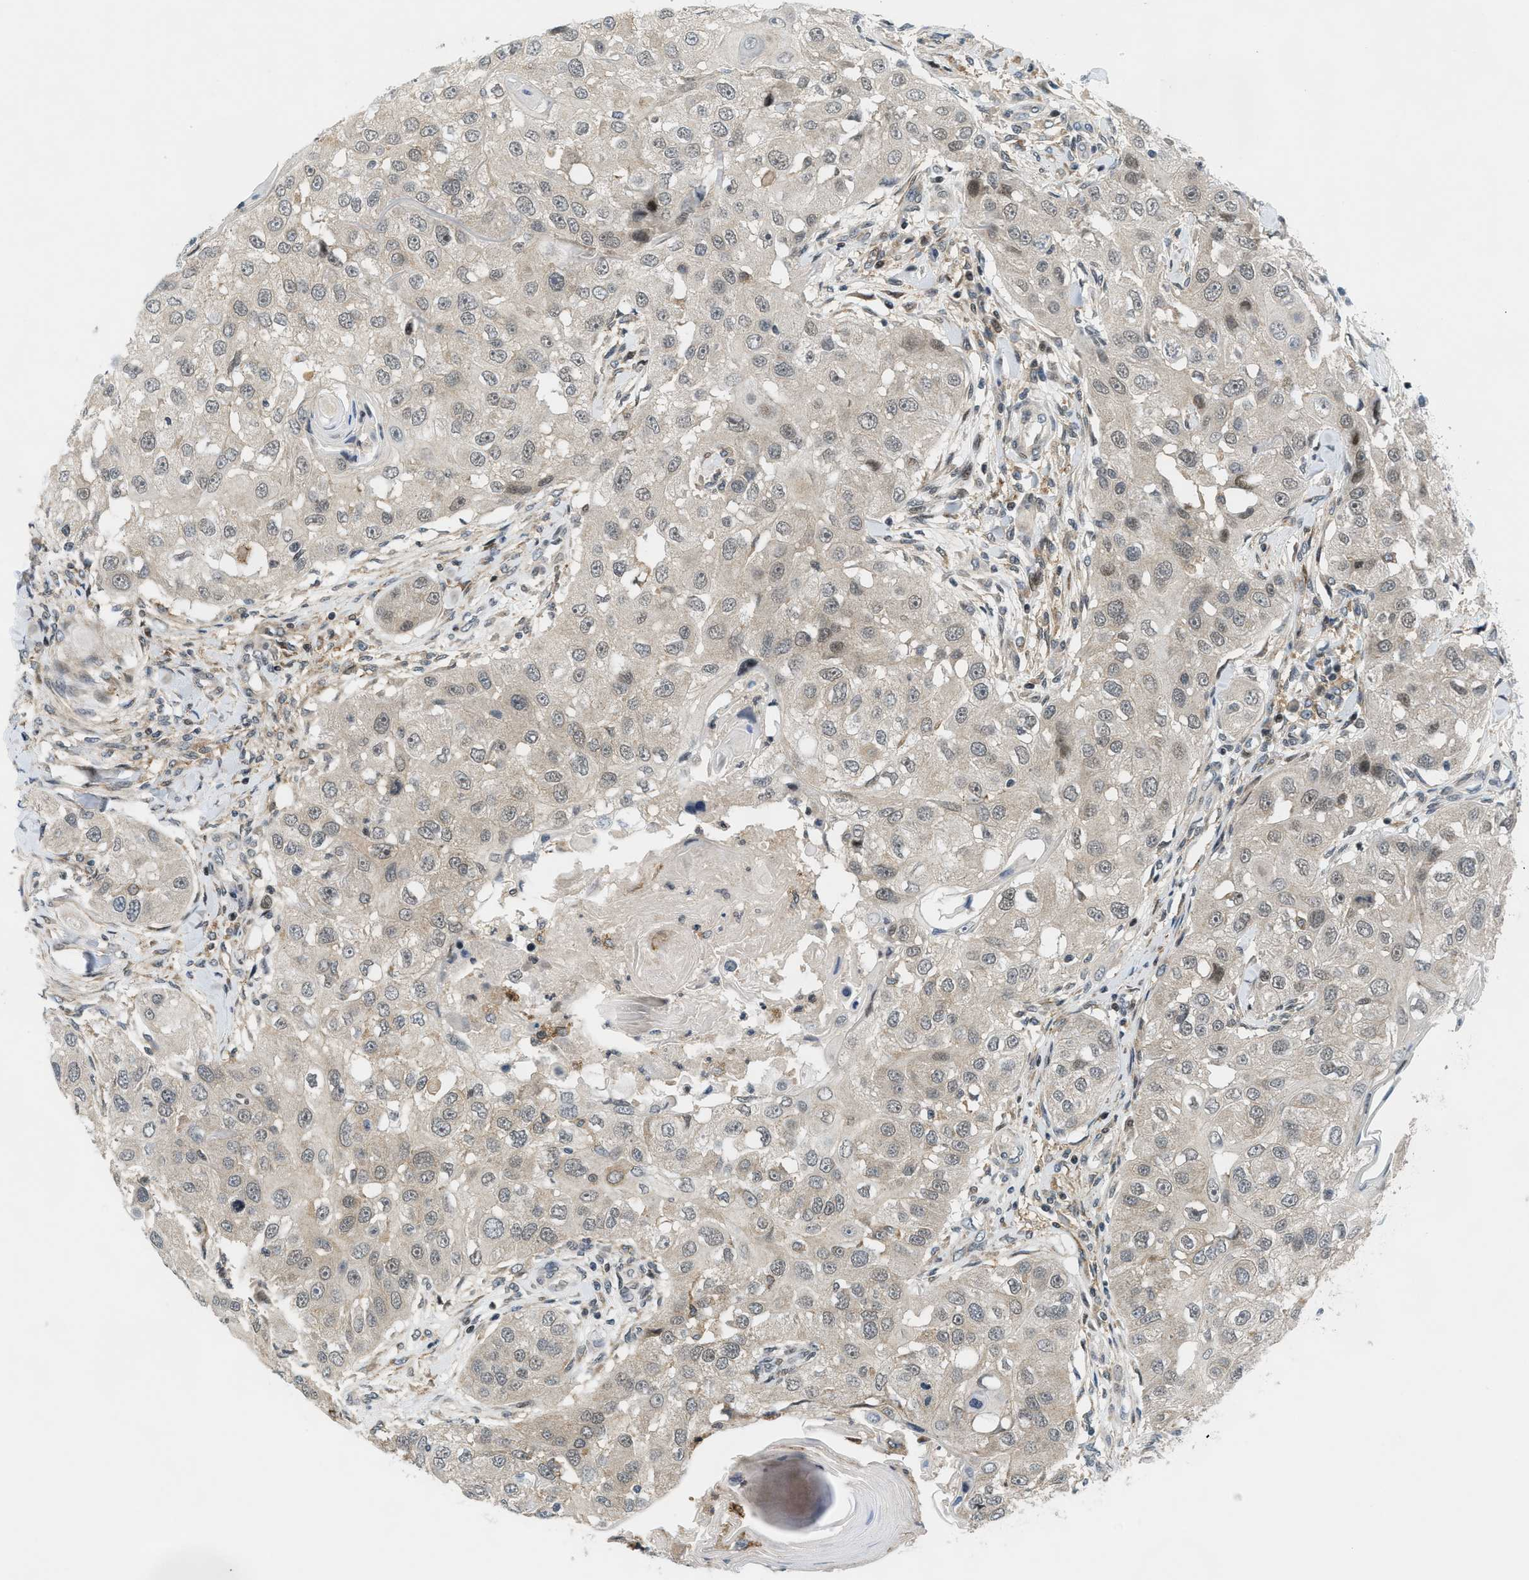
{"staining": {"intensity": "negative", "quantity": "none", "location": "none"}, "tissue": "head and neck cancer", "cell_type": "Tumor cells", "image_type": "cancer", "snomed": [{"axis": "morphology", "description": "Normal tissue, NOS"}, {"axis": "morphology", "description": "Squamous cell carcinoma, NOS"}, {"axis": "topography", "description": "Skeletal muscle"}, {"axis": "topography", "description": "Head-Neck"}], "caption": "The photomicrograph reveals no significant positivity in tumor cells of head and neck cancer (squamous cell carcinoma).", "gene": "ING1", "patient": {"sex": "male", "age": 51}}